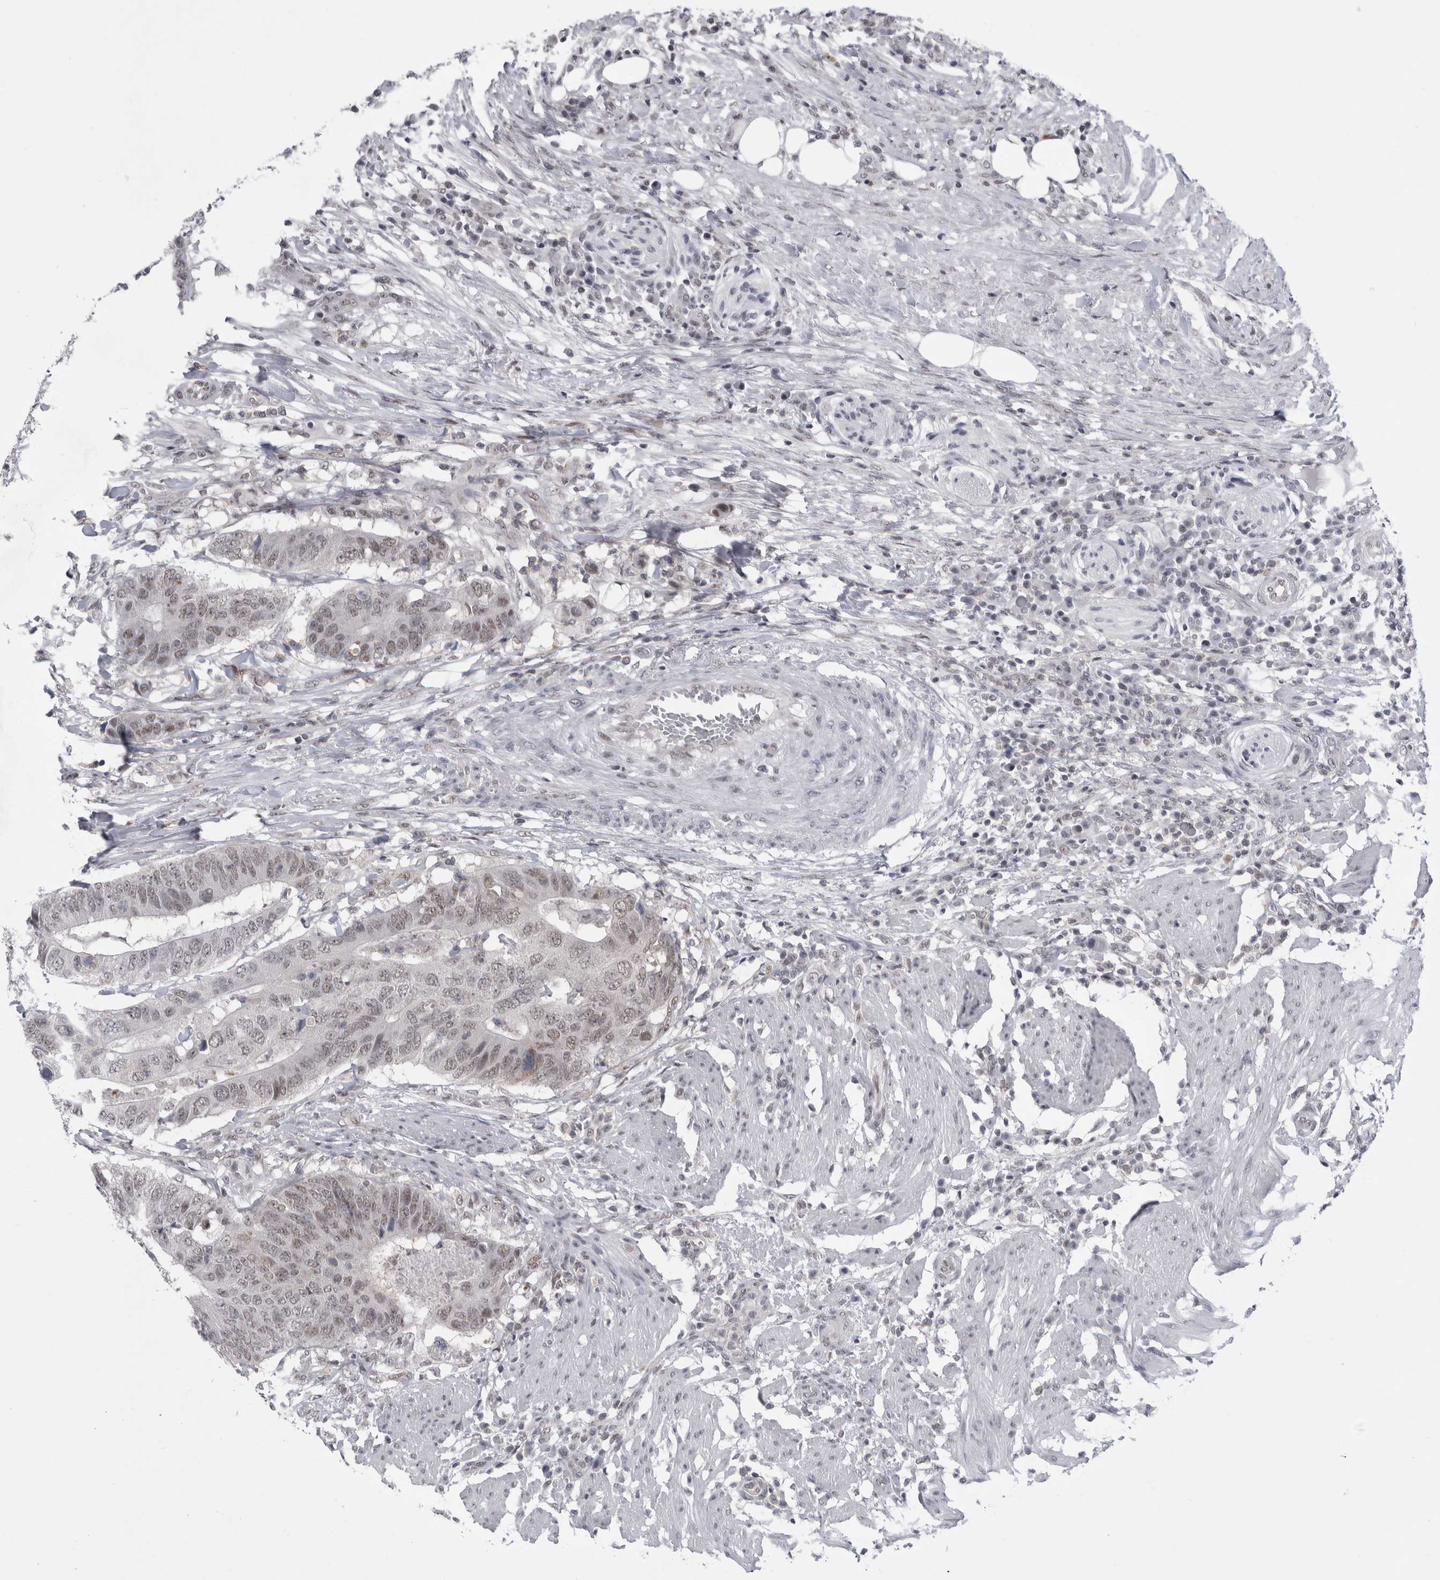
{"staining": {"intensity": "weak", "quantity": ">75%", "location": "nuclear"}, "tissue": "colorectal cancer", "cell_type": "Tumor cells", "image_type": "cancer", "snomed": [{"axis": "morphology", "description": "Adenocarcinoma, NOS"}, {"axis": "topography", "description": "Colon"}], "caption": "Protein staining displays weak nuclear staining in approximately >75% of tumor cells in colorectal cancer. (Brightfield microscopy of DAB IHC at high magnification).", "gene": "PSMB2", "patient": {"sex": "male", "age": 56}}